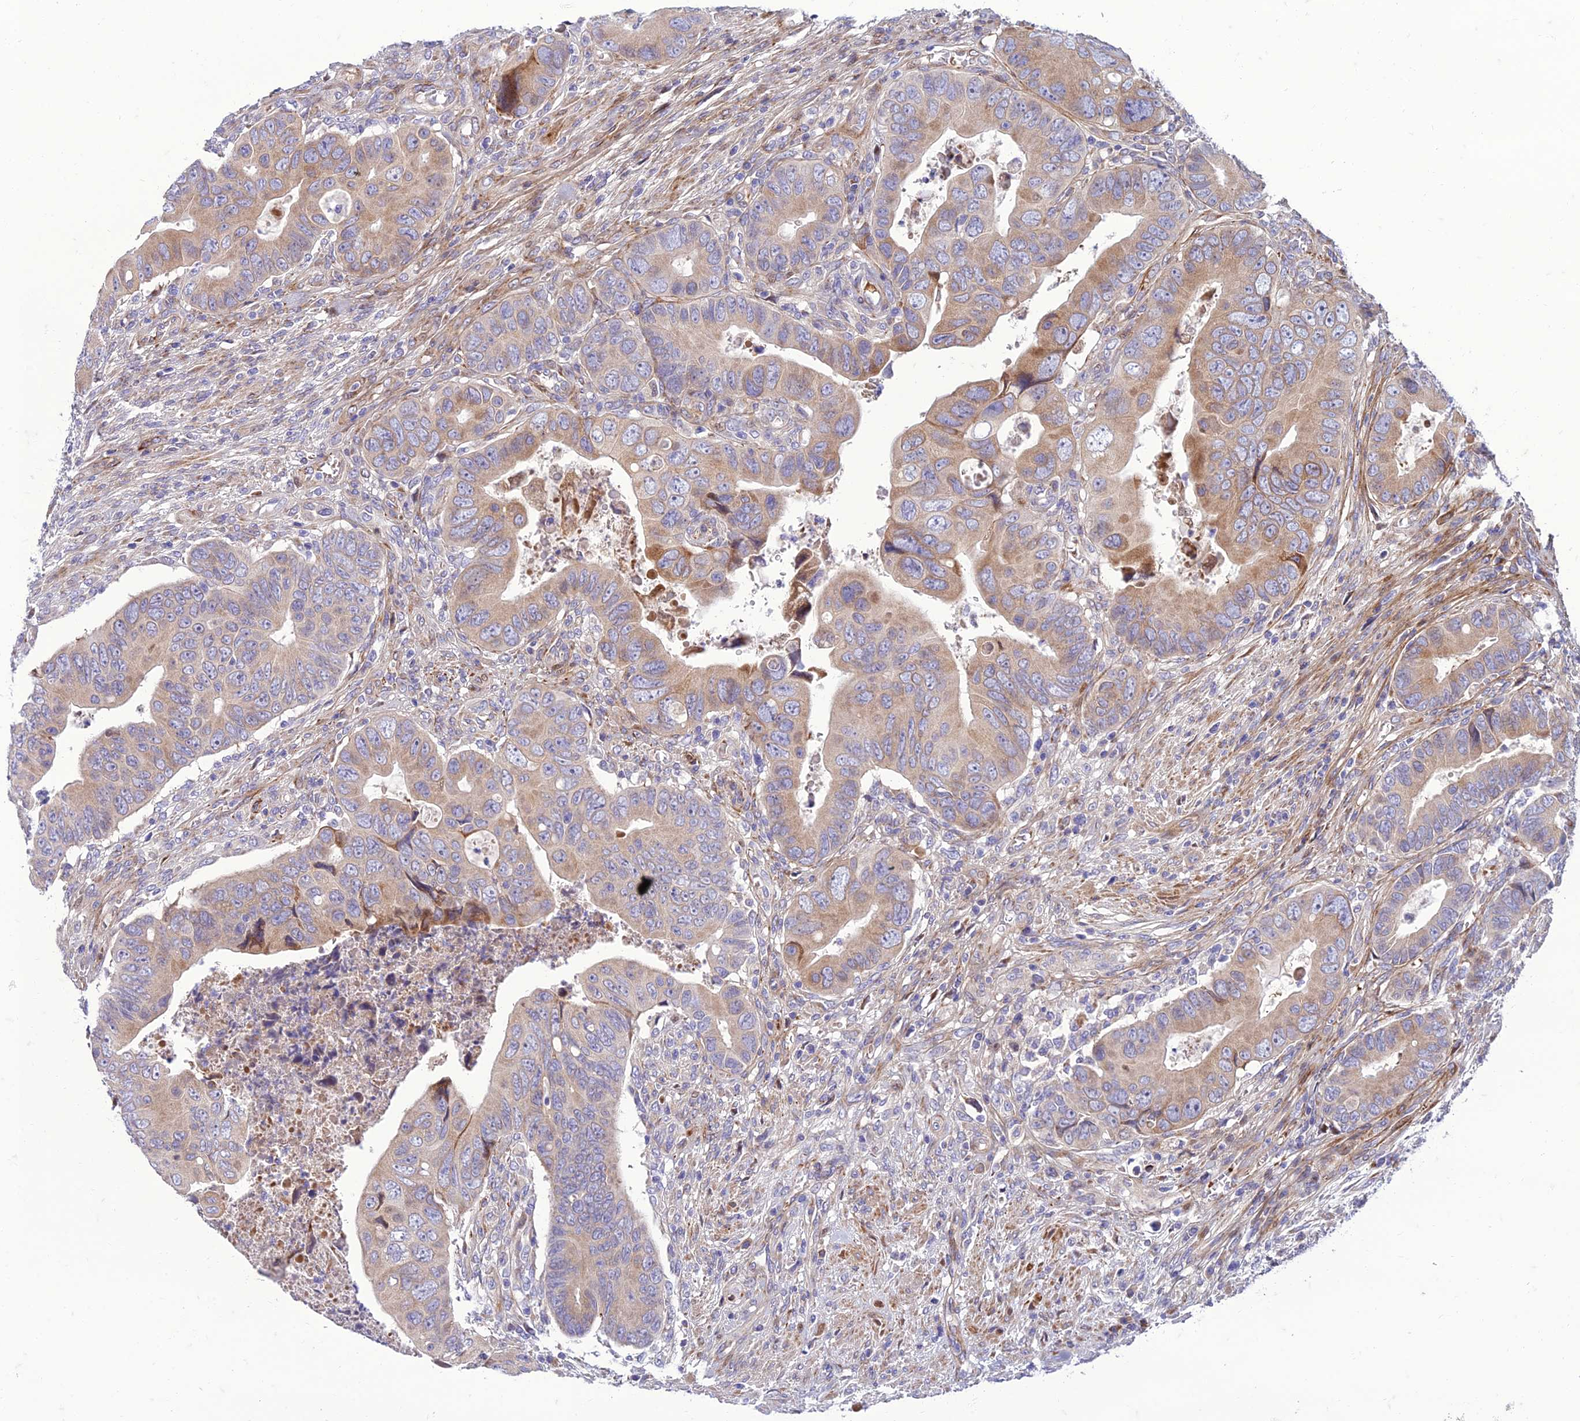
{"staining": {"intensity": "weak", "quantity": "25%-75%", "location": "cytoplasmic/membranous"}, "tissue": "colorectal cancer", "cell_type": "Tumor cells", "image_type": "cancer", "snomed": [{"axis": "morphology", "description": "Adenocarcinoma, NOS"}, {"axis": "topography", "description": "Rectum"}], "caption": "Tumor cells display low levels of weak cytoplasmic/membranous positivity in about 25%-75% of cells in colorectal cancer.", "gene": "SEL1L3", "patient": {"sex": "female", "age": 78}}